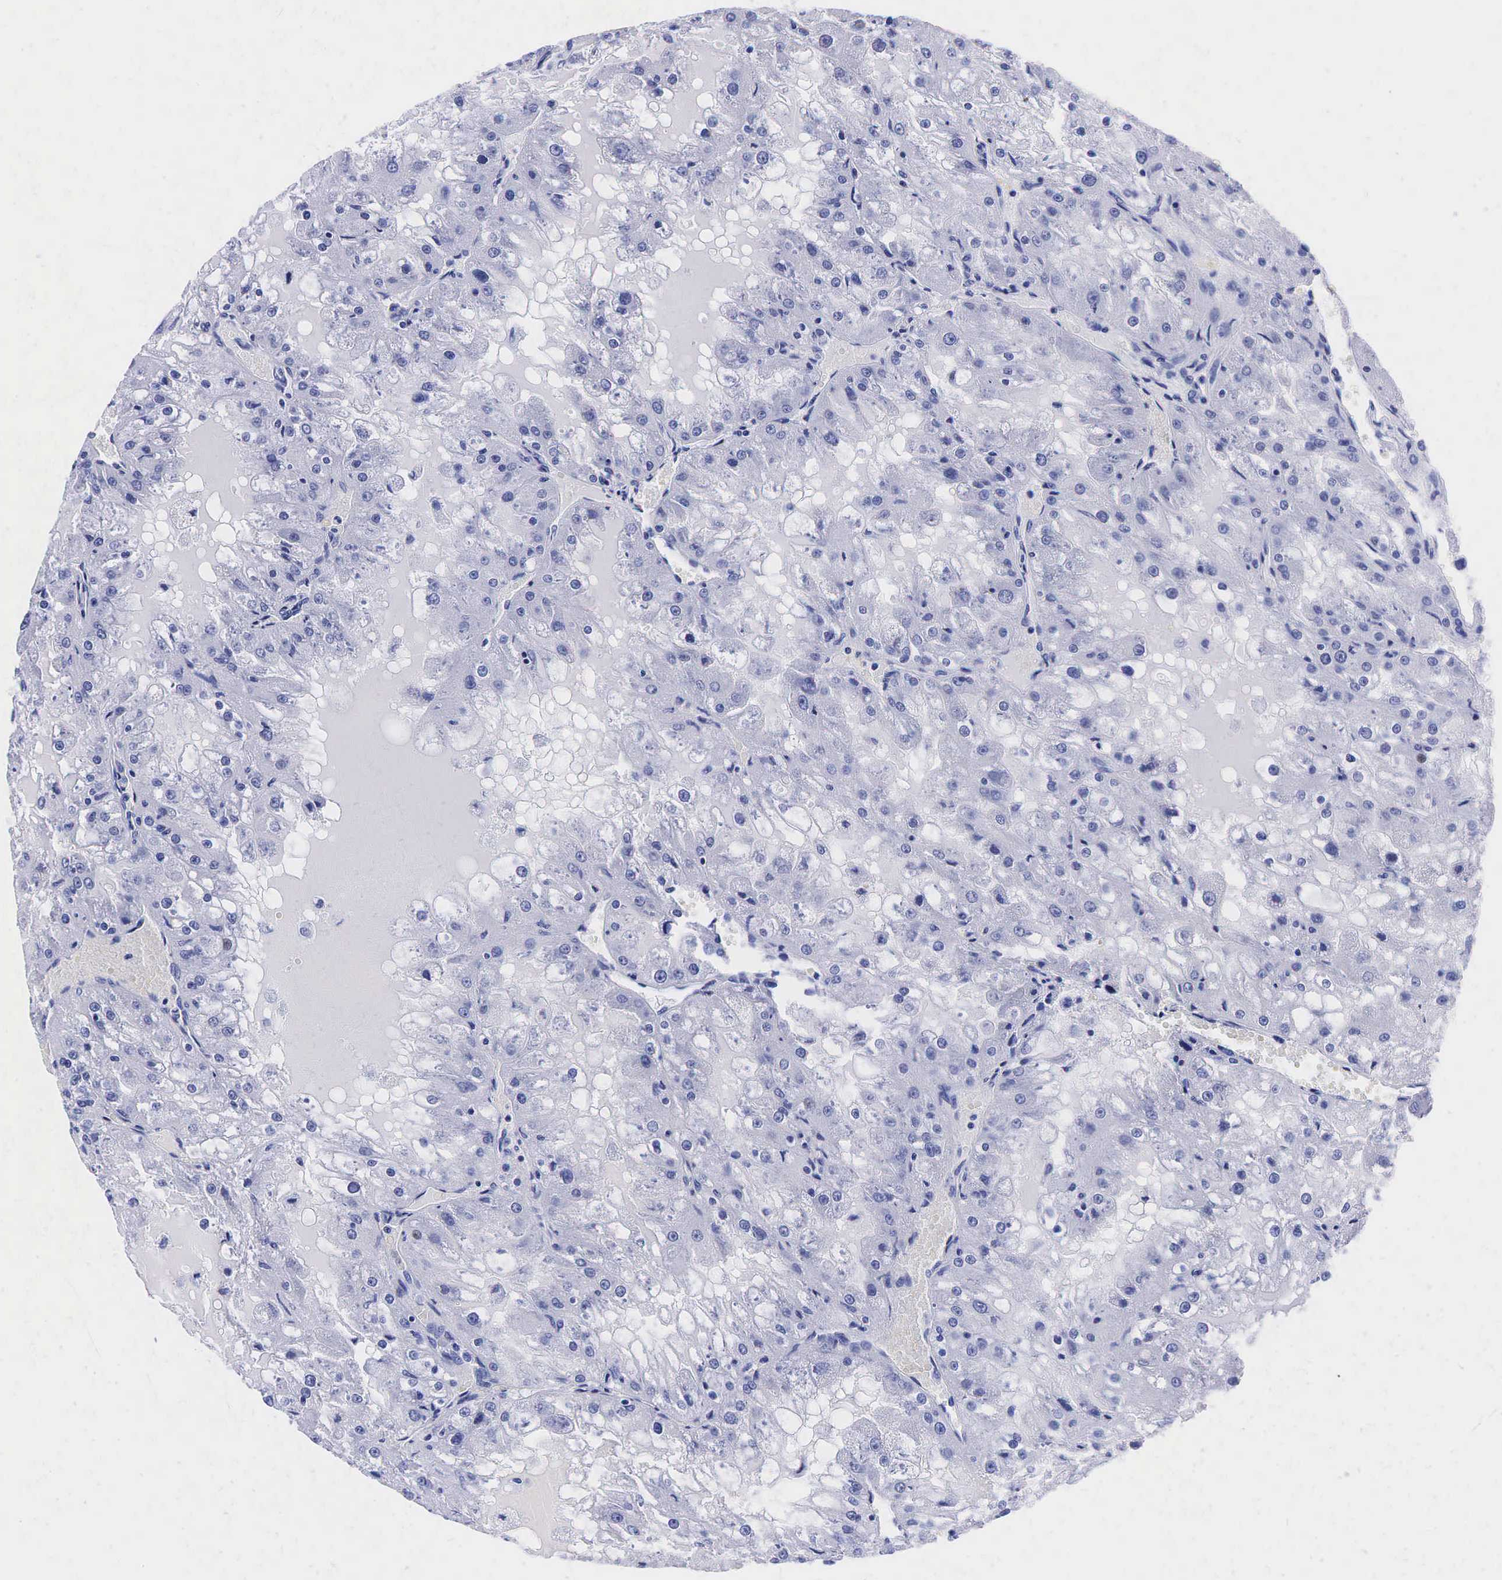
{"staining": {"intensity": "negative", "quantity": "none", "location": "none"}, "tissue": "renal cancer", "cell_type": "Tumor cells", "image_type": "cancer", "snomed": [{"axis": "morphology", "description": "Adenocarcinoma, NOS"}, {"axis": "topography", "description": "Kidney"}], "caption": "High power microscopy image of an immunohistochemistry image of renal adenocarcinoma, revealing no significant expression in tumor cells.", "gene": "TG", "patient": {"sex": "female", "age": 74}}